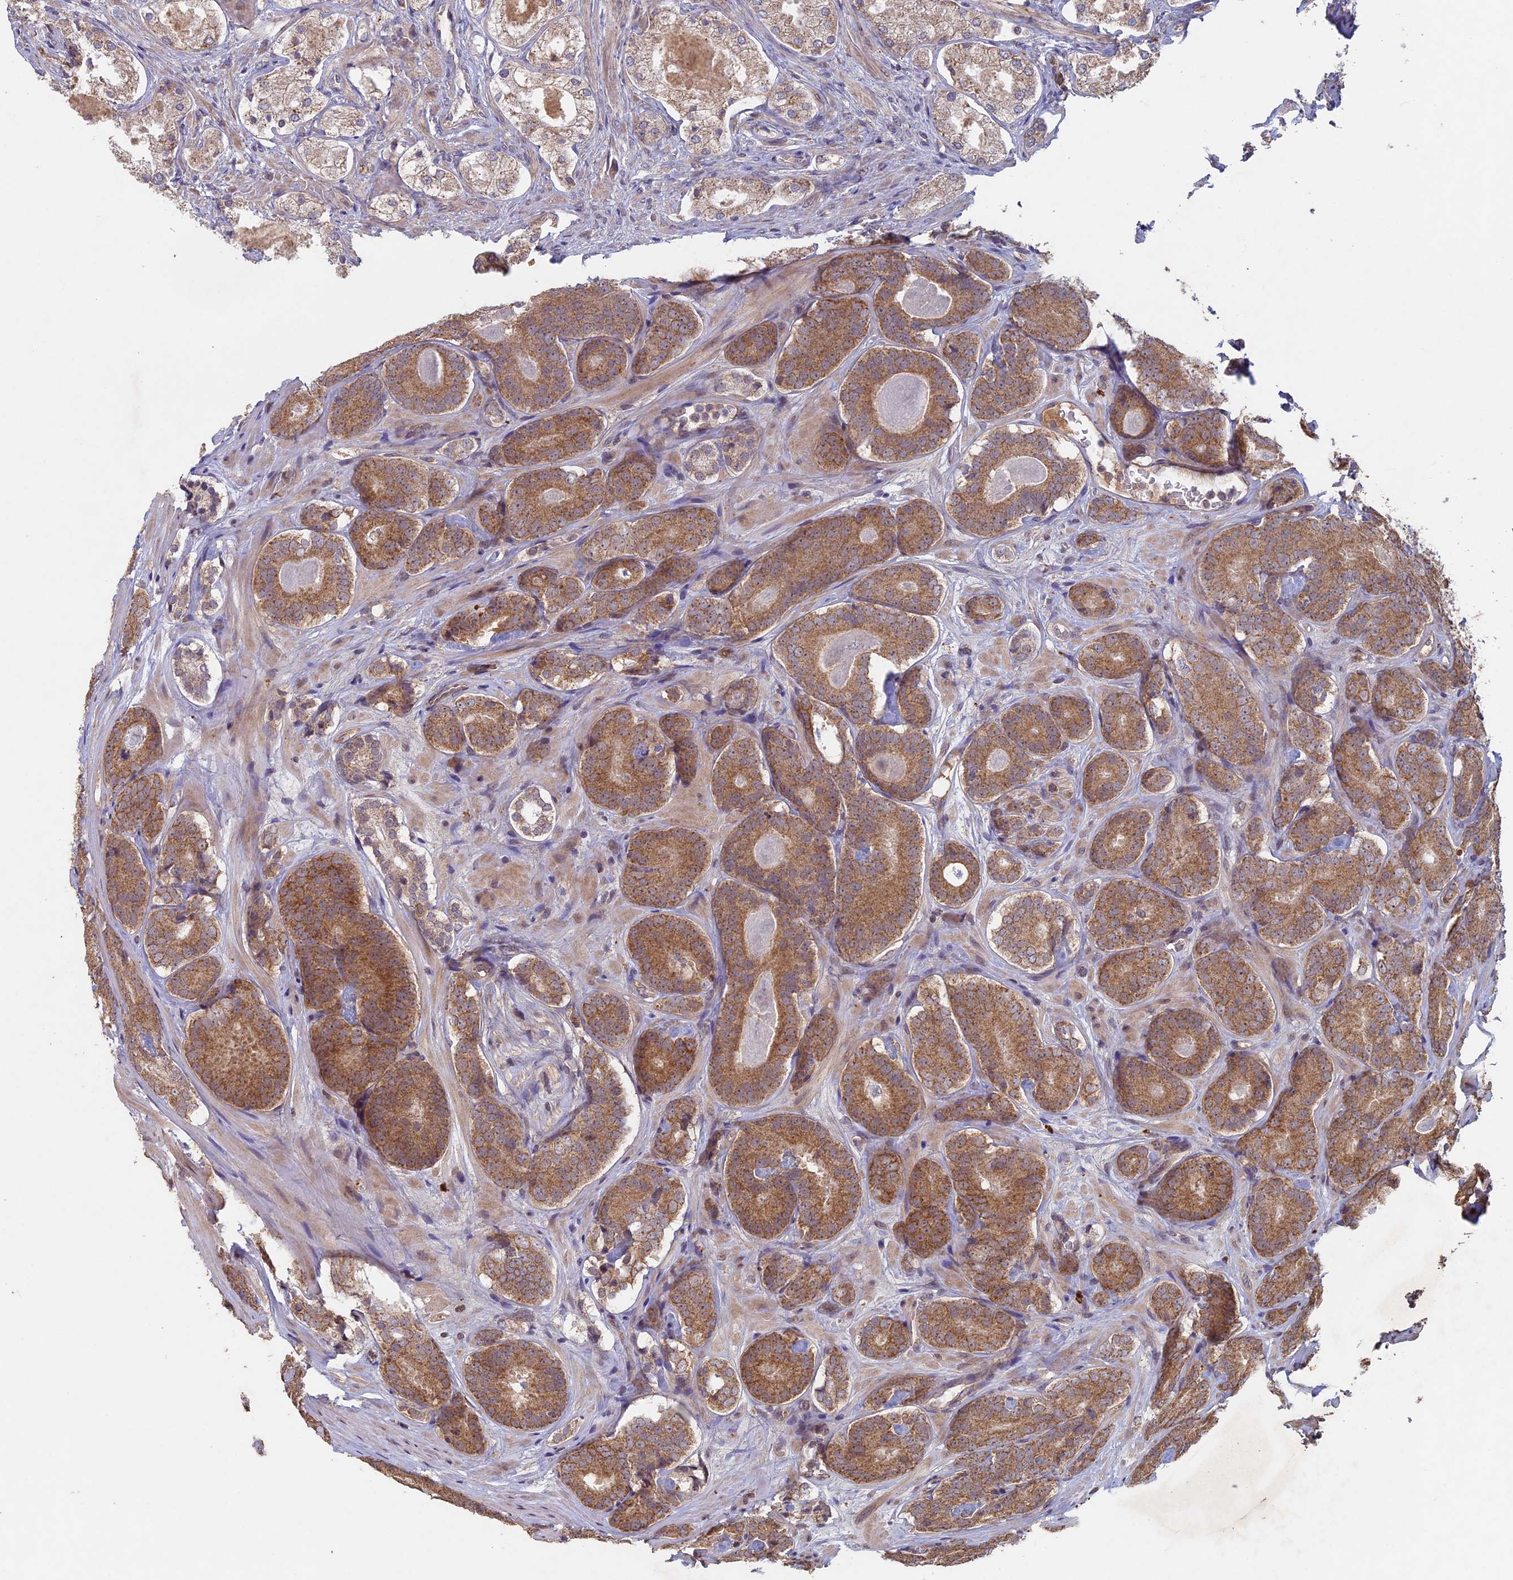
{"staining": {"intensity": "moderate", "quantity": ">75%", "location": "cytoplasmic/membranous"}, "tissue": "prostate cancer", "cell_type": "Tumor cells", "image_type": "cancer", "snomed": [{"axis": "morphology", "description": "Adenocarcinoma, High grade"}, {"axis": "topography", "description": "Prostate"}], "caption": "This image exhibits IHC staining of prostate cancer (high-grade adenocarcinoma), with medium moderate cytoplasmic/membranous staining in about >75% of tumor cells.", "gene": "RCCD1", "patient": {"sex": "male", "age": 63}}